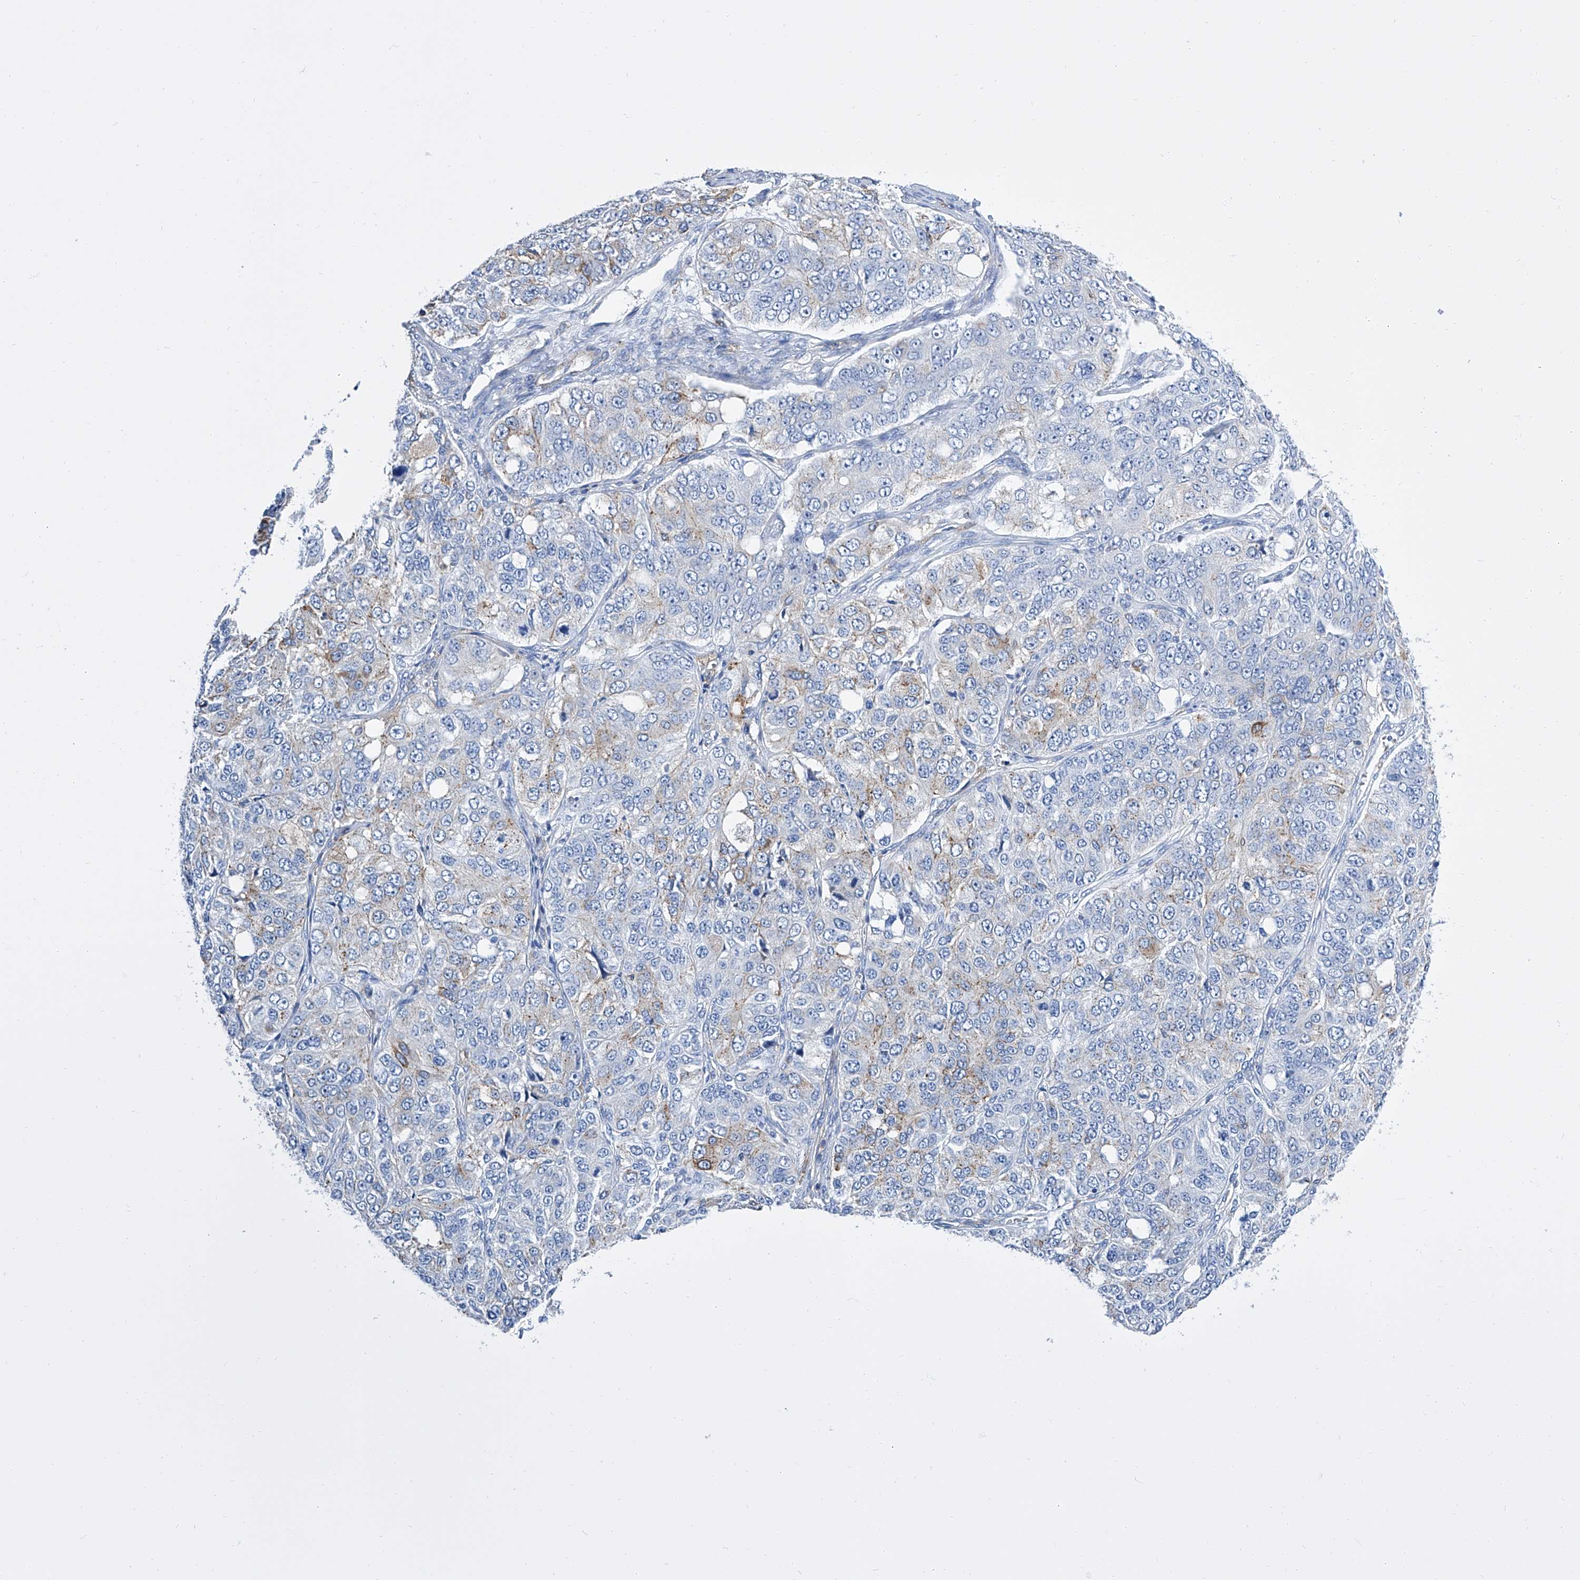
{"staining": {"intensity": "weak", "quantity": "<25%", "location": "cytoplasmic/membranous"}, "tissue": "ovarian cancer", "cell_type": "Tumor cells", "image_type": "cancer", "snomed": [{"axis": "morphology", "description": "Carcinoma, endometroid"}, {"axis": "topography", "description": "Ovary"}], "caption": "DAB (3,3'-diaminobenzidine) immunohistochemical staining of human endometroid carcinoma (ovarian) shows no significant expression in tumor cells.", "gene": "GPT", "patient": {"sex": "female", "age": 51}}